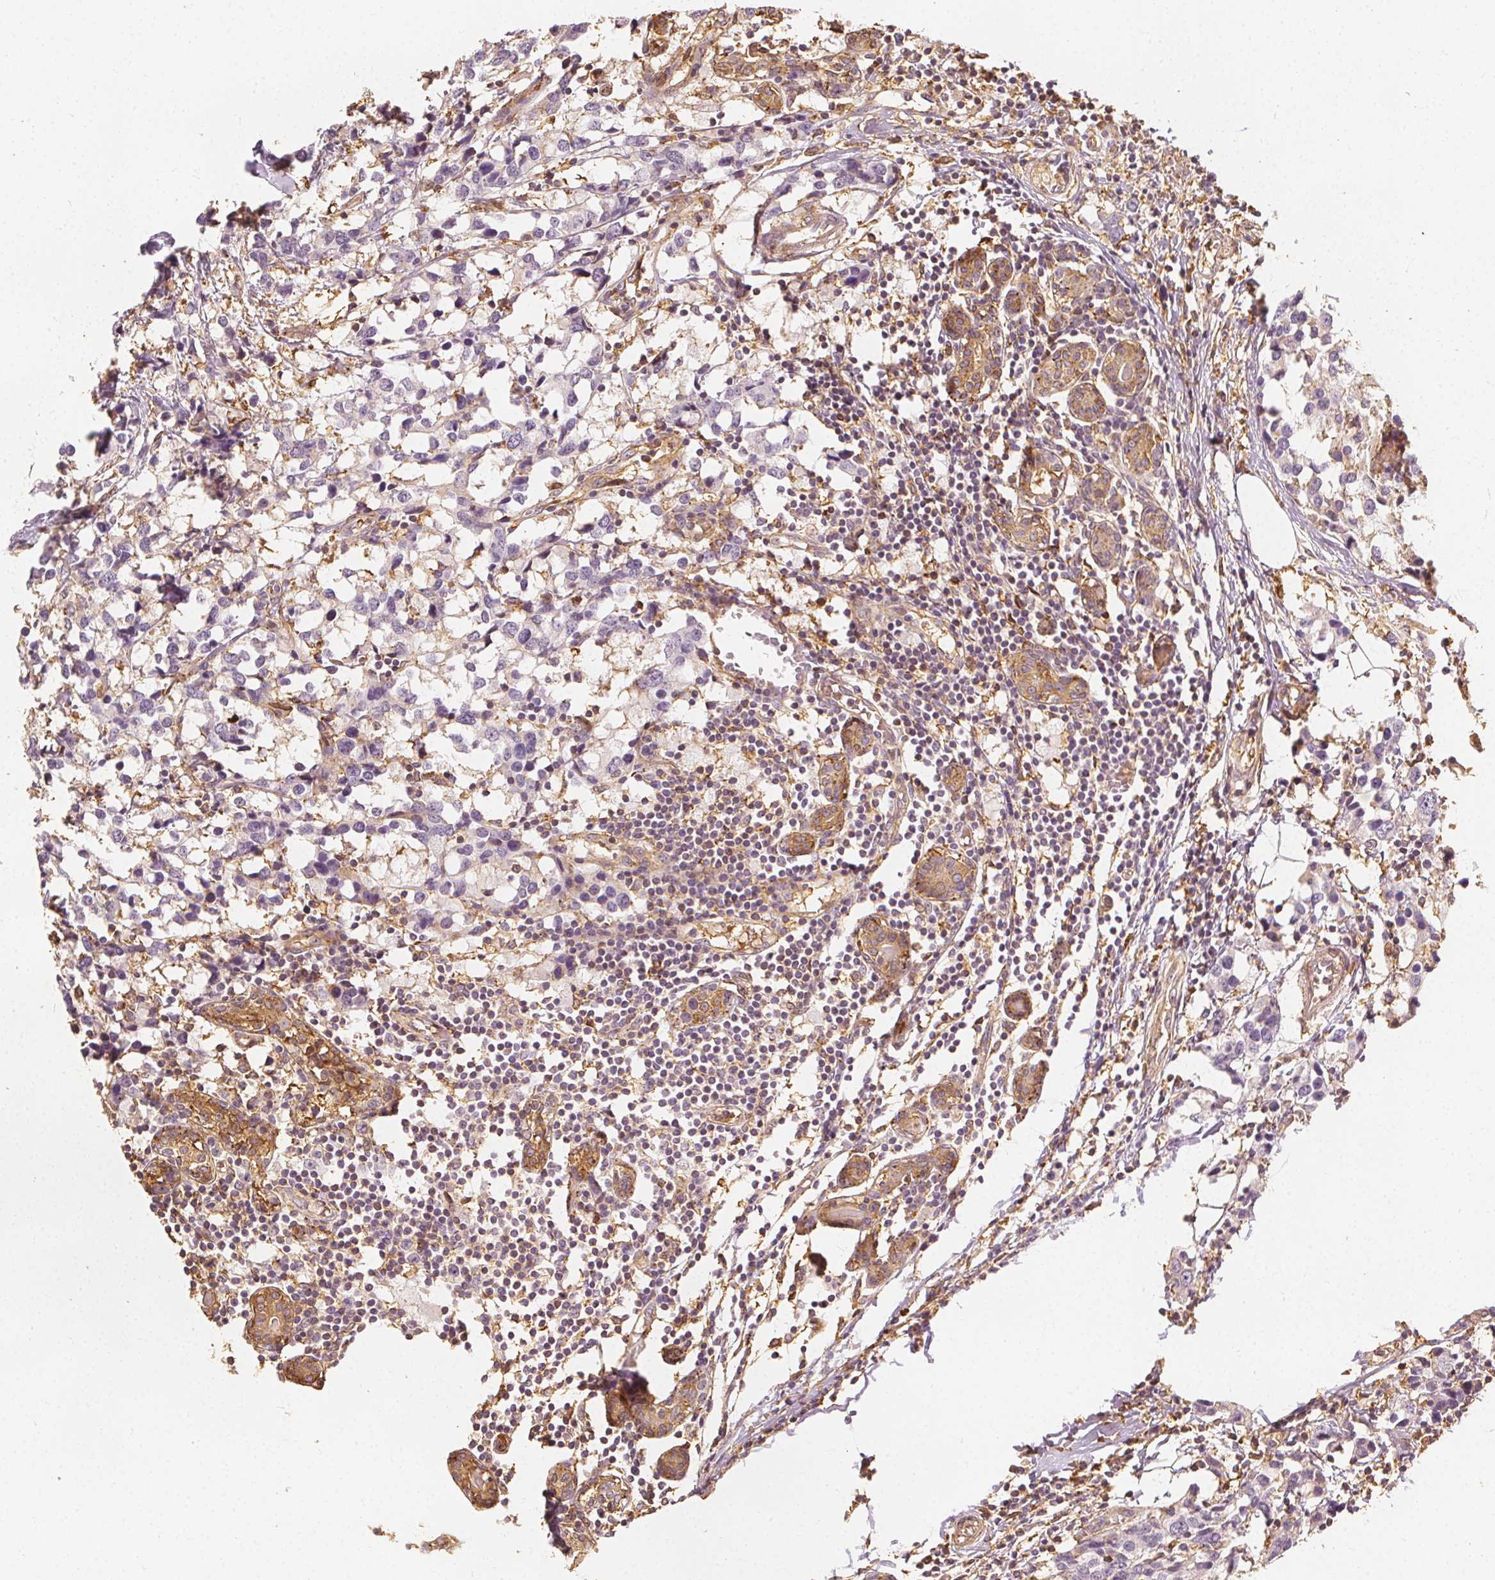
{"staining": {"intensity": "negative", "quantity": "none", "location": "none"}, "tissue": "breast cancer", "cell_type": "Tumor cells", "image_type": "cancer", "snomed": [{"axis": "morphology", "description": "Lobular carcinoma"}, {"axis": "topography", "description": "Breast"}], "caption": "IHC image of neoplastic tissue: breast lobular carcinoma stained with DAB (3,3'-diaminobenzidine) shows no significant protein expression in tumor cells.", "gene": "ARHGAP26", "patient": {"sex": "female", "age": 59}}